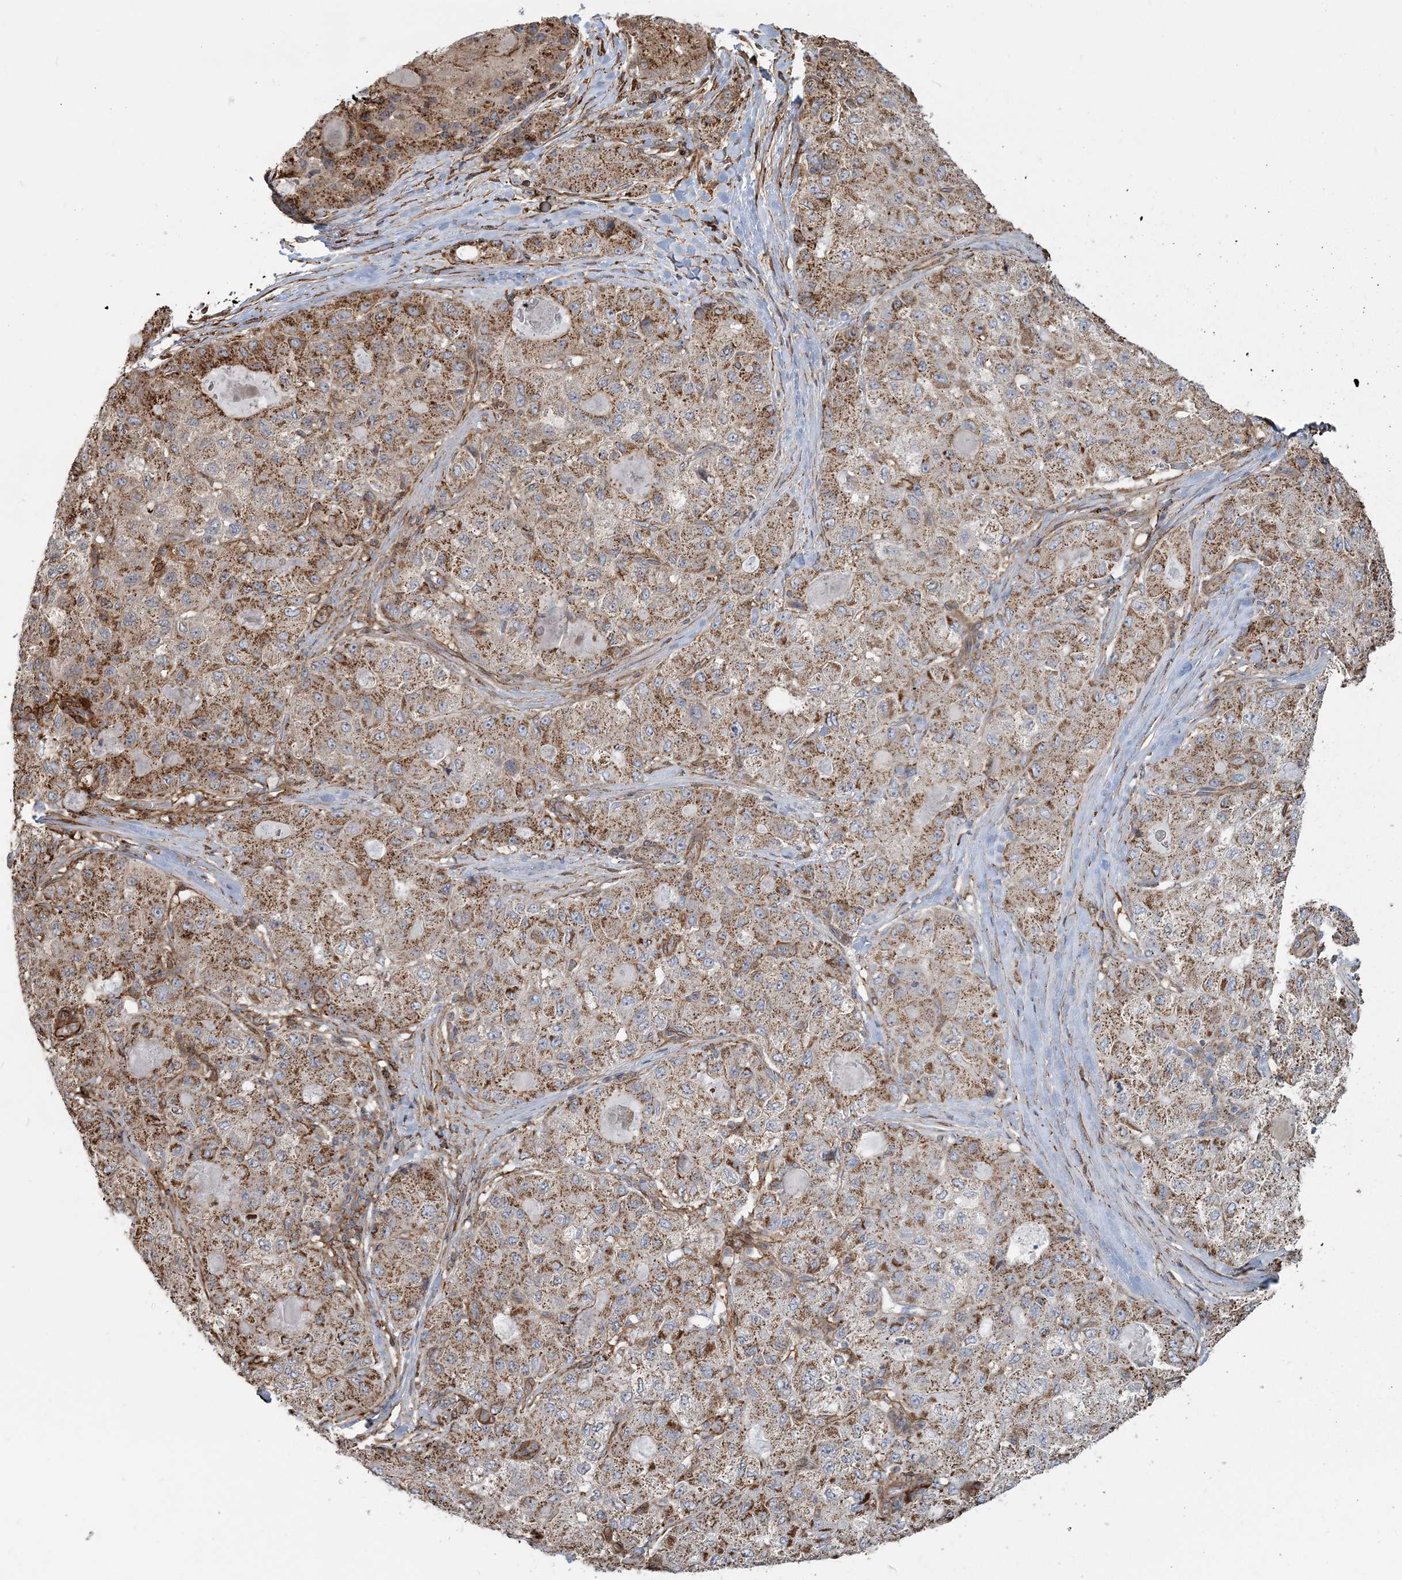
{"staining": {"intensity": "moderate", "quantity": ">75%", "location": "cytoplasmic/membranous"}, "tissue": "liver cancer", "cell_type": "Tumor cells", "image_type": "cancer", "snomed": [{"axis": "morphology", "description": "Carcinoma, Hepatocellular, NOS"}, {"axis": "topography", "description": "Liver"}], "caption": "Approximately >75% of tumor cells in human hepatocellular carcinoma (liver) show moderate cytoplasmic/membranous protein positivity as visualized by brown immunohistochemical staining.", "gene": "TRAF3IP2", "patient": {"sex": "male", "age": 80}}